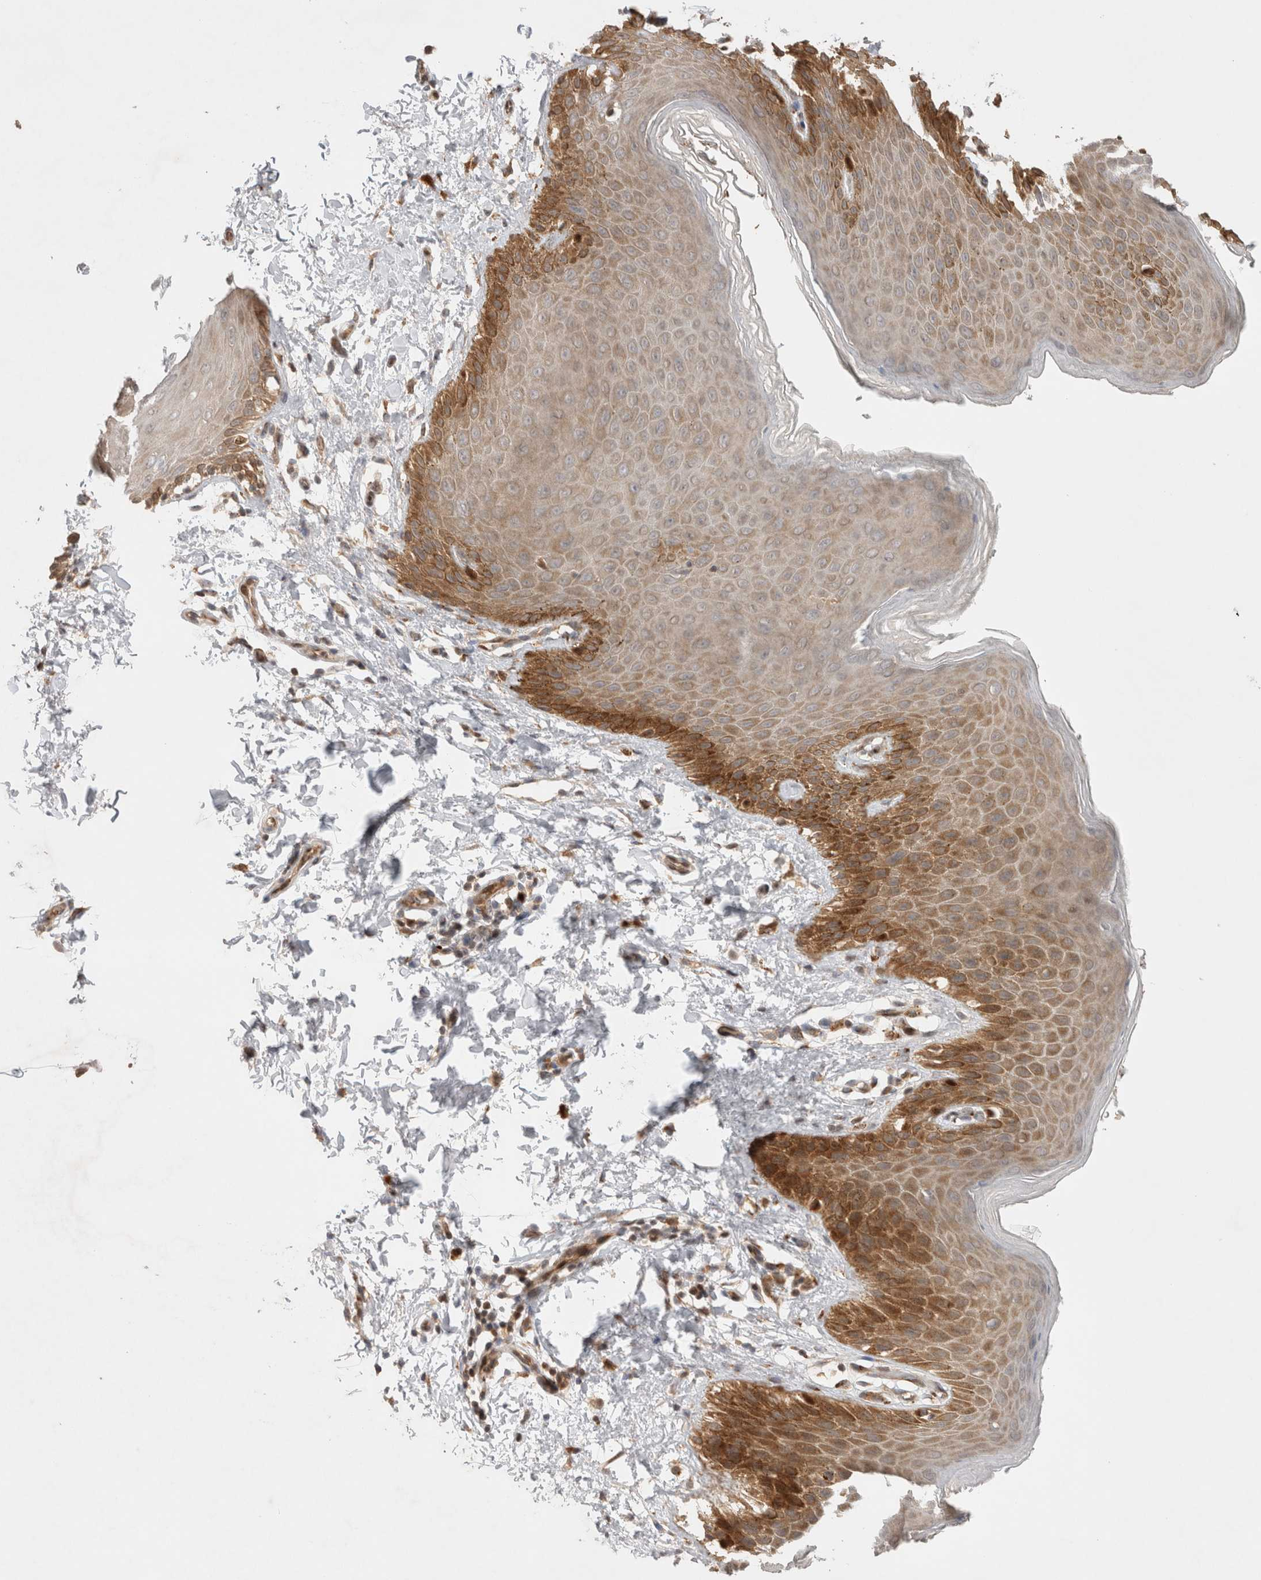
{"staining": {"intensity": "moderate", "quantity": "25%-75%", "location": "cytoplasmic/membranous"}, "tissue": "skin", "cell_type": "Epidermal cells", "image_type": "normal", "snomed": [{"axis": "morphology", "description": "Normal tissue, NOS"}, {"axis": "topography", "description": "Anal"}, {"axis": "topography", "description": "Peripheral nerve tissue"}], "caption": "A brown stain labels moderate cytoplasmic/membranous expression of a protein in epidermal cells of benign human skin. (Brightfield microscopy of DAB IHC at high magnification).", "gene": "OTUD6B", "patient": {"sex": "male", "age": 44}}